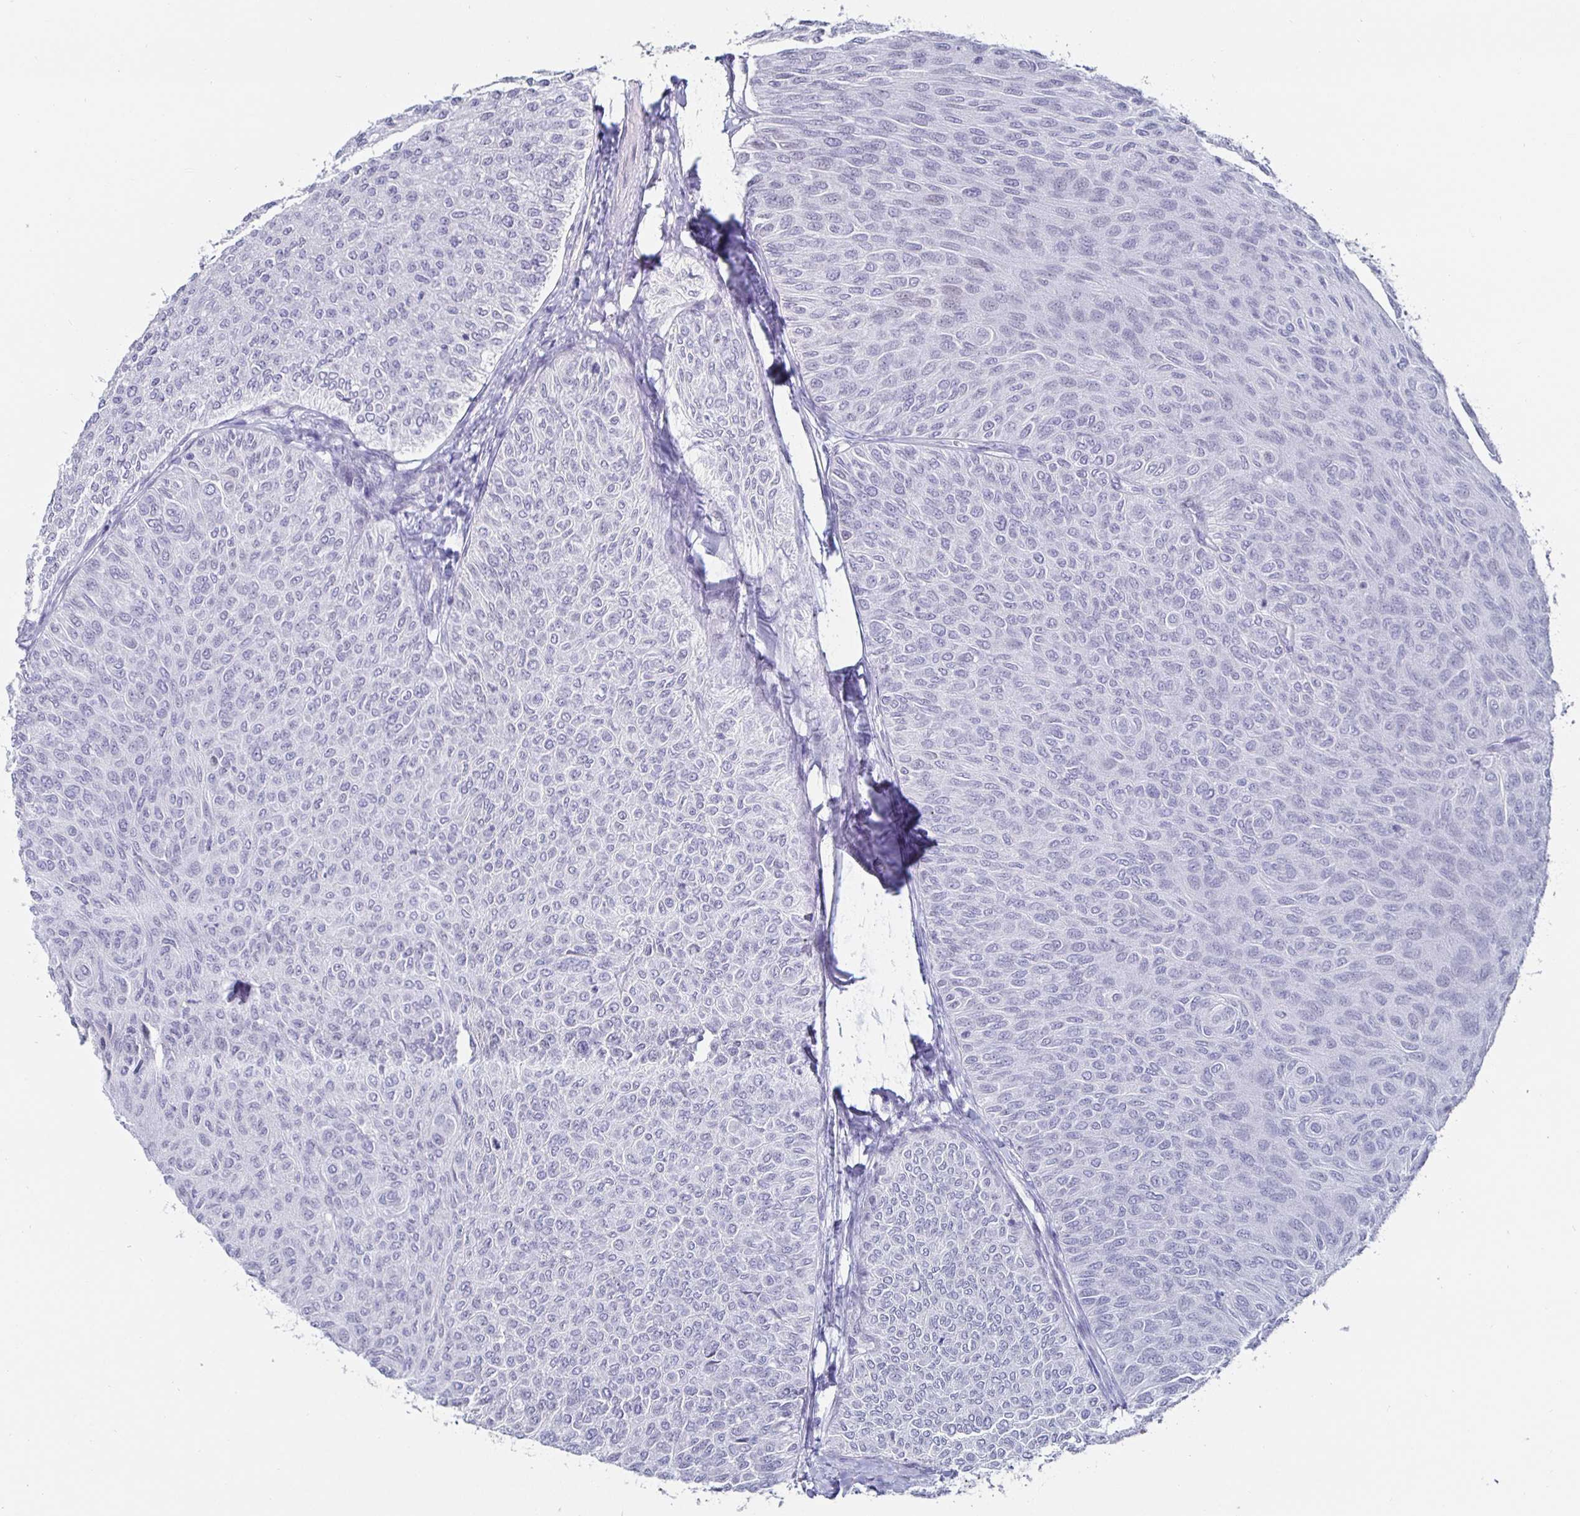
{"staining": {"intensity": "negative", "quantity": "none", "location": "none"}, "tissue": "urothelial cancer", "cell_type": "Tumor cells", "image_type": "cancer", "snomed": [{"axis": "morphology", "description": "Urothelial carcinoma, Low grade"}, {"axis": "topography", "description": "Urinary bladder"}], "caption": "An immunohistochemistry image of urothelial cancer is shown. There is no staining in tumor cells of urothelial cancer. (DAB immunohistochemistry (IHC) with hematoxylin counter stain).", "gene": "KRT4", "patient": {"sex": "male", "age": 78}}